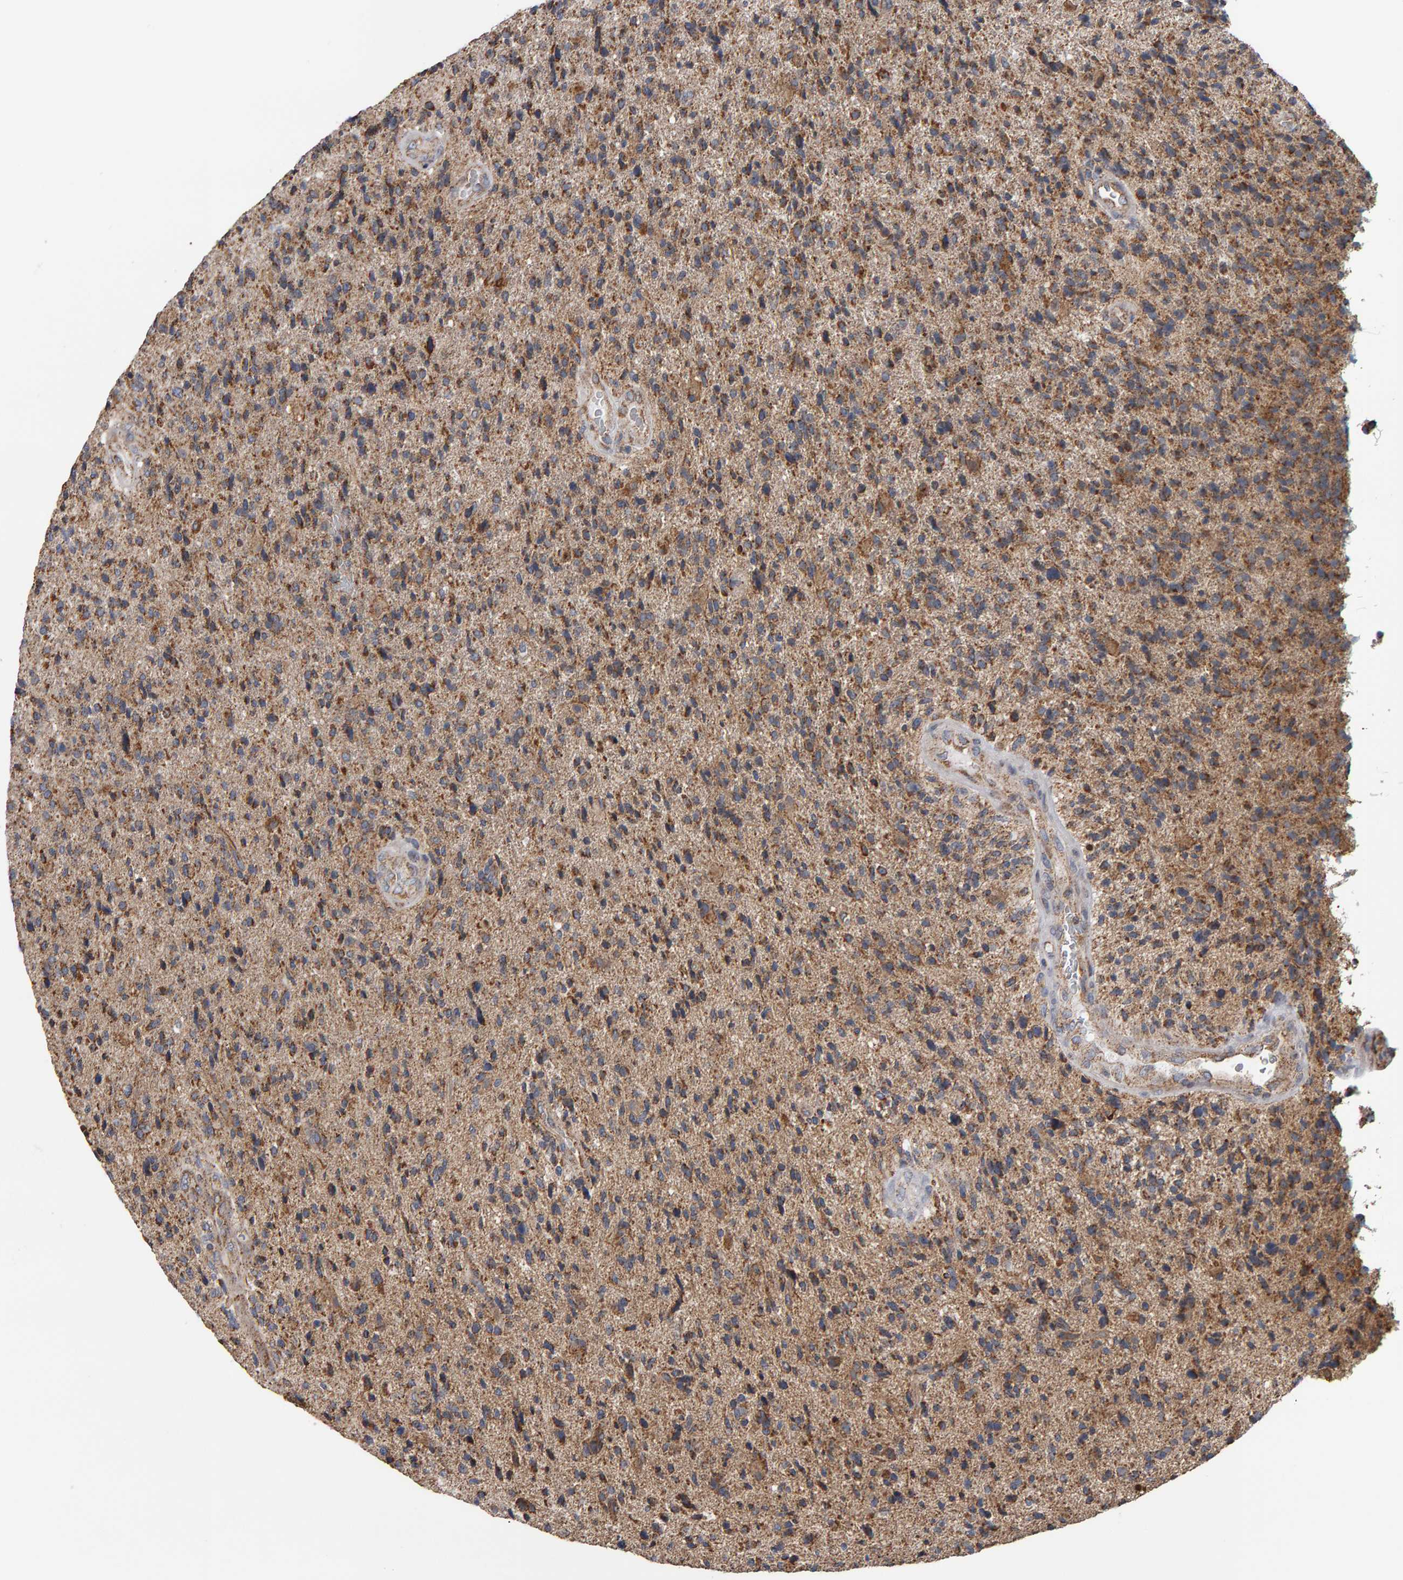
{"staining": {"intensity": "weak", "quantity": ">75%", "location": "cytoplasmic/membranous"}, "tissue": "glioma", "cell_type": "Tumor cells", "image_type": "cancer", "snomed": [{"axis": "morphology", "description": "Glioma, malignant, High grade"}, {"axis": "topography", "description": "Brain"}], "caption": "Immunohistochemical staining of human glioma displays low levels of weak cytoplasmic/membranous protein expression in approximately >75% of tumor cells.", "gene": "TOM1L1", "patient": {"sex": "male", "age": 72}}